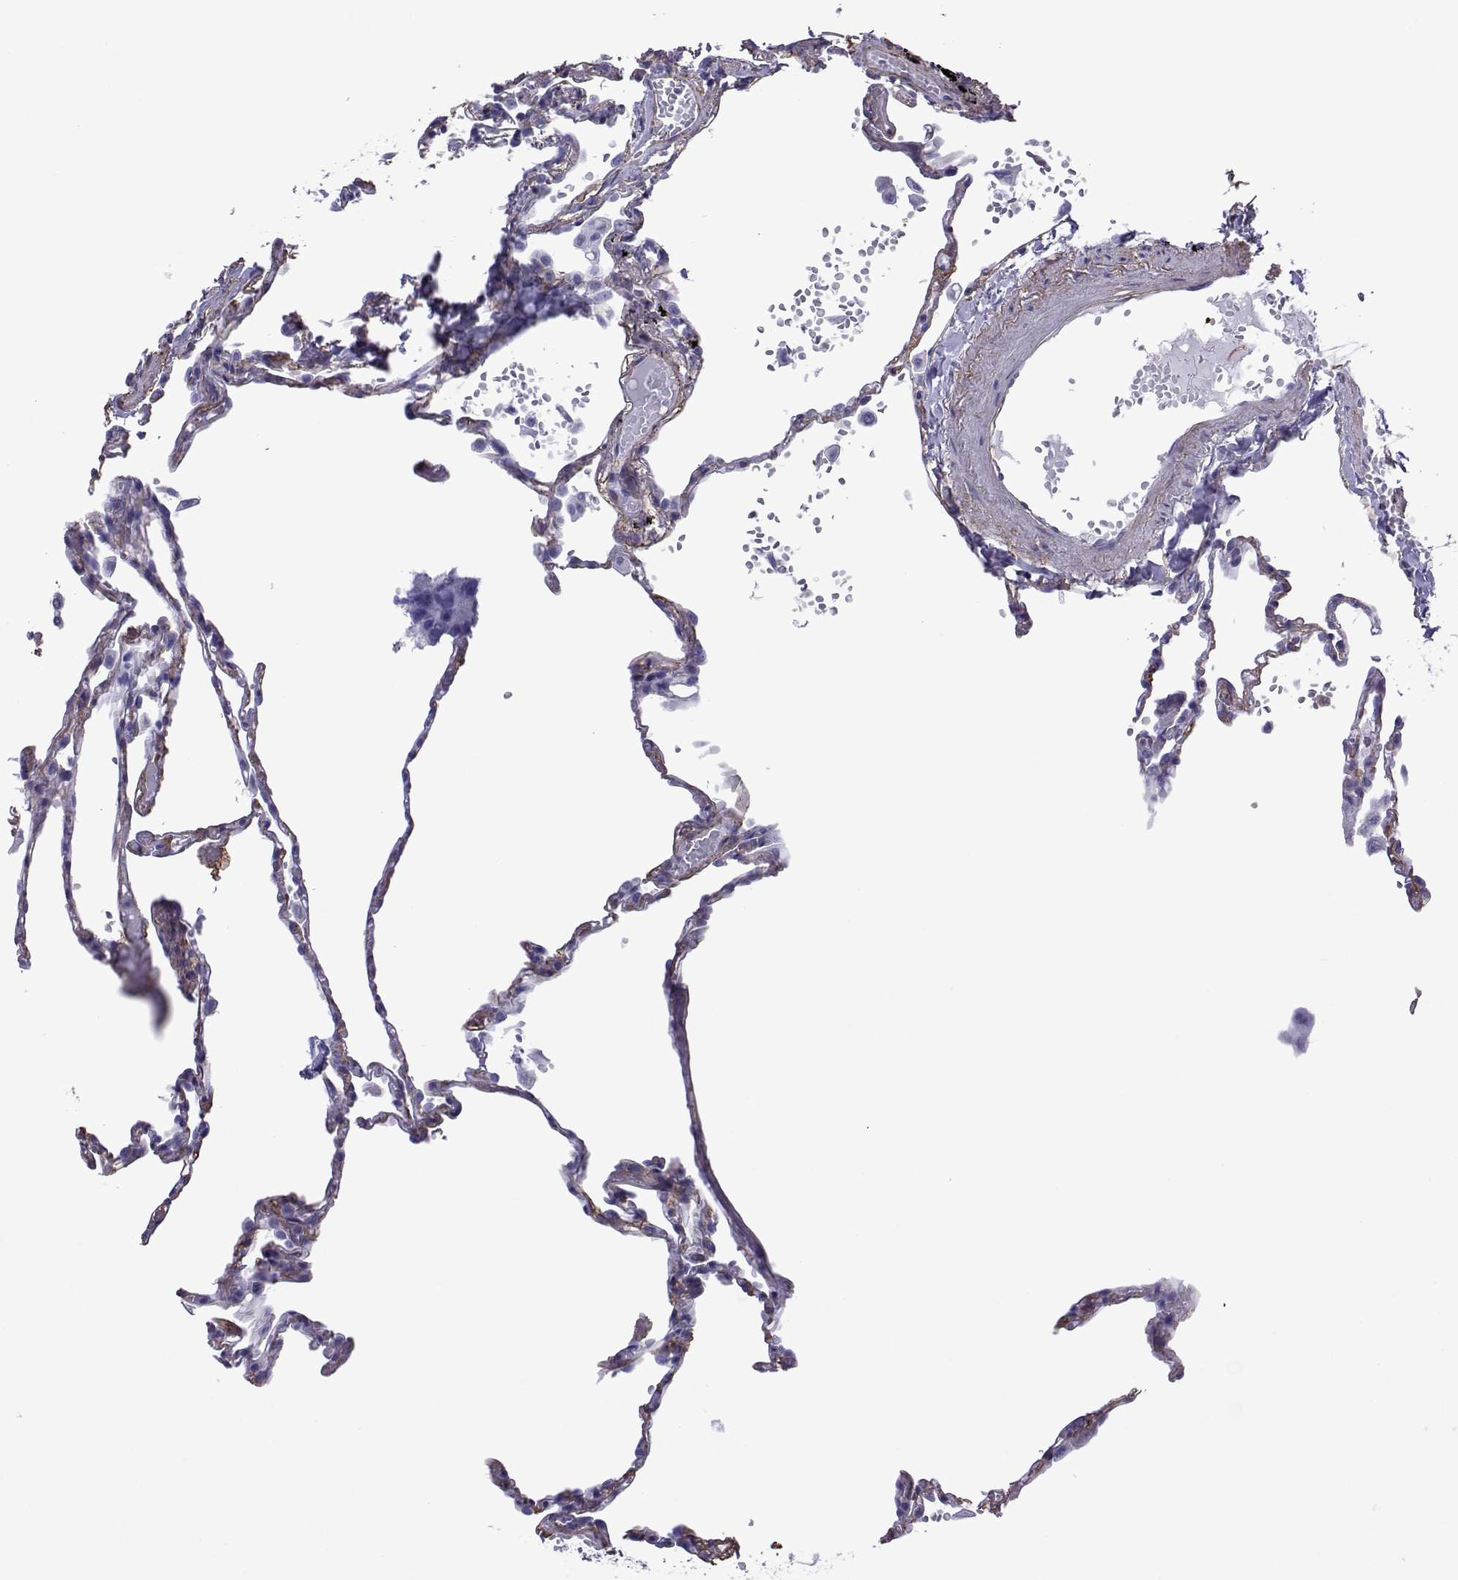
{"staining": {"intensity": "negative", "quantity": "none", "location": "none"}, "tissue": "lung", "cell_type": "Alveolar cells", "image_type": "normal", "snomed": [{"axis": "morphology", "description": "Normal tissue, NOS"}, {"axis": "topography", "description": "Lung"}], "caption": "Histopathology image shows no significant protein positivity in alveolar cells of benign lung.", "gene": "SPANXA1", "patient": {"sex": "male", "age": 78}}